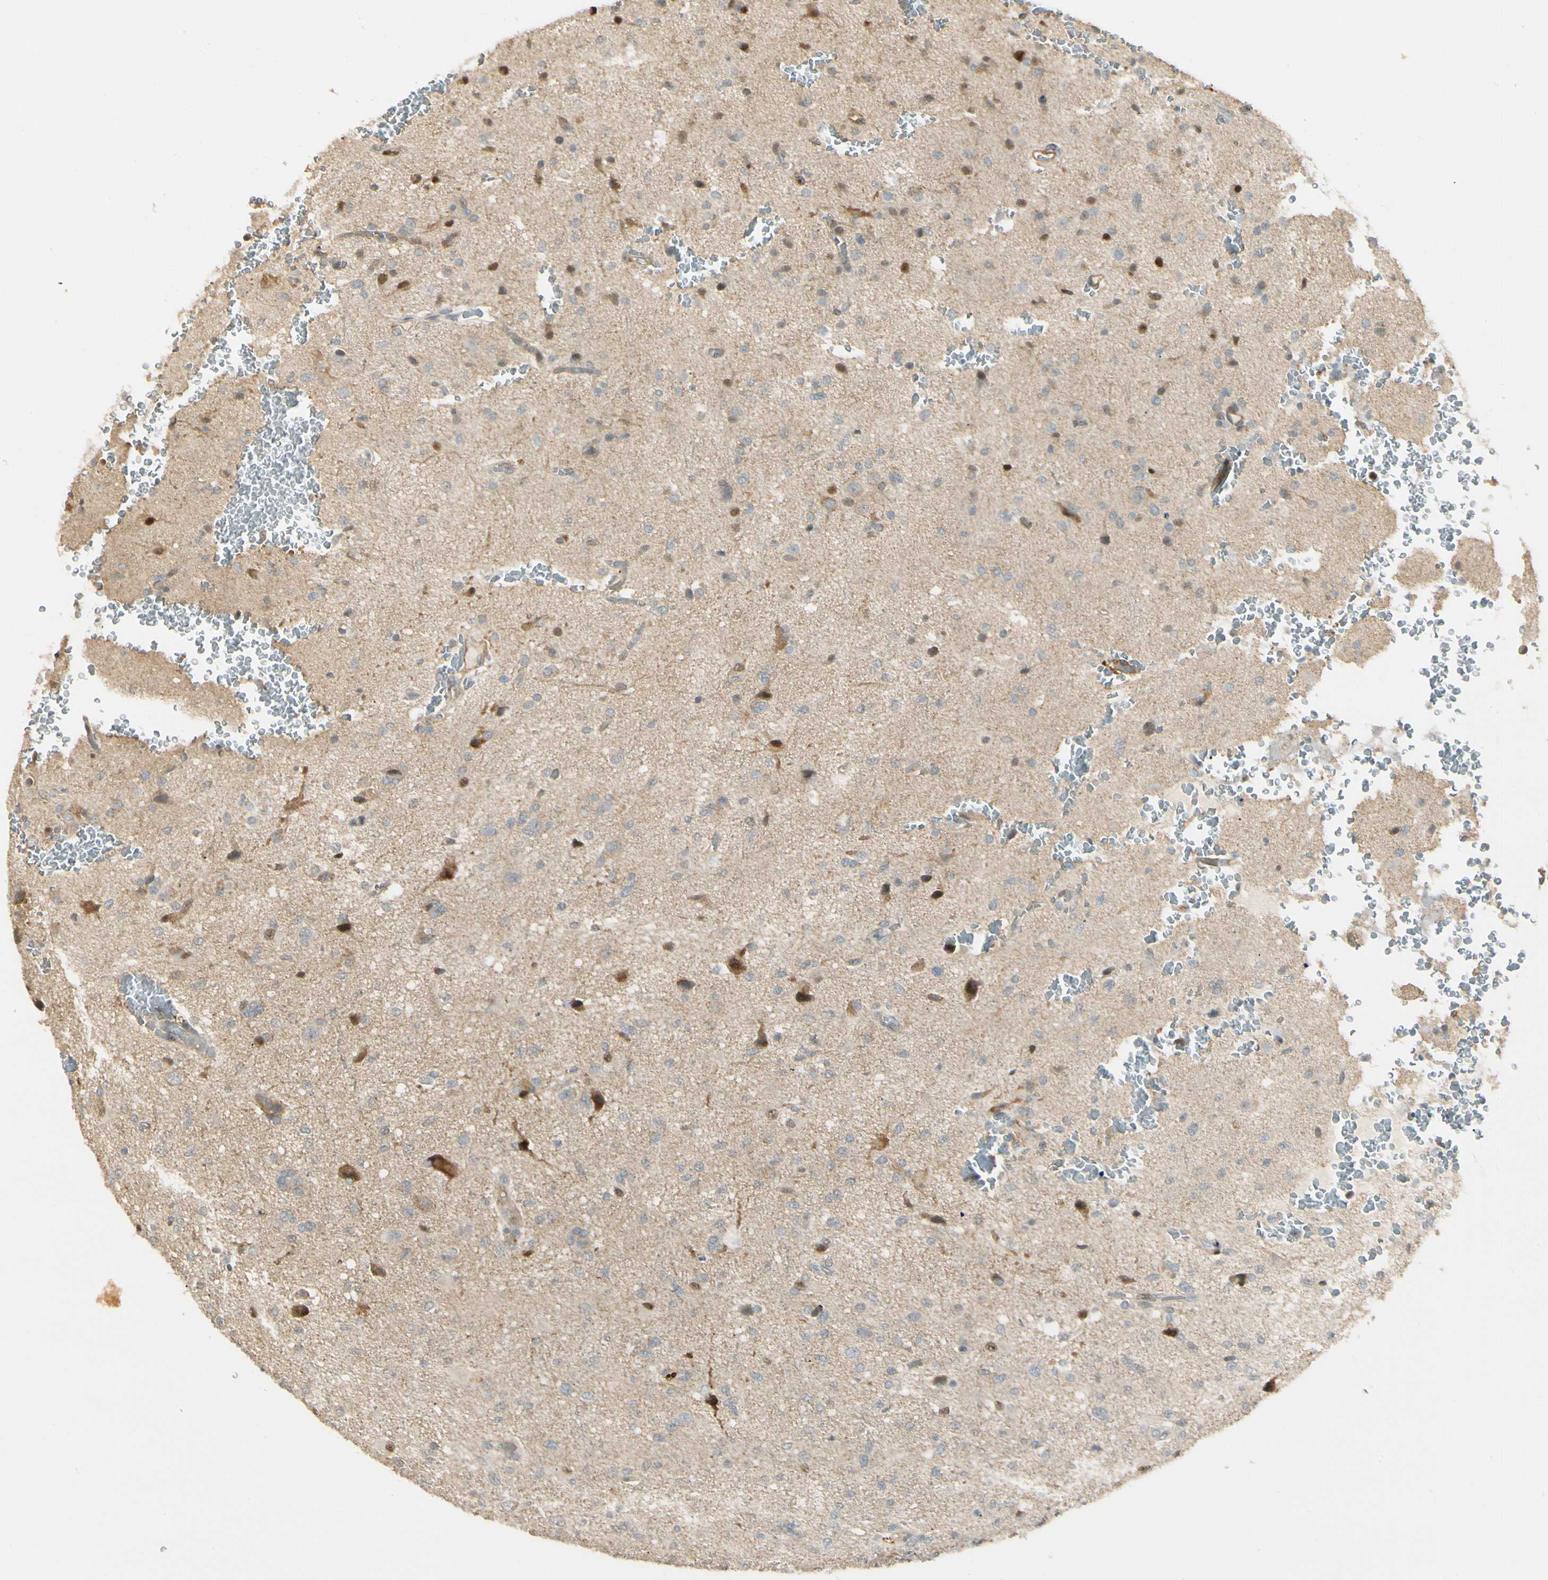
{"staining": {"intensity": "weak", "quantity": "<25%", "location": "nuclear"}, "tissue": "glioma", "cell_type": "Tumor cells", "image_type": "cancer", "snomed": [{"axis": "morphology", "description": "Glioma, malignant, High grade"}, {"axis": "topography", "description": "Brain"}], "caption": "Immunohistochemistry (IHC) histopathology image of human glioma stained for a protein (brown), which shows no positivity in tumor cells.", "gene": "P4HA3", "patient": {"sex": "male", "age": 71}}